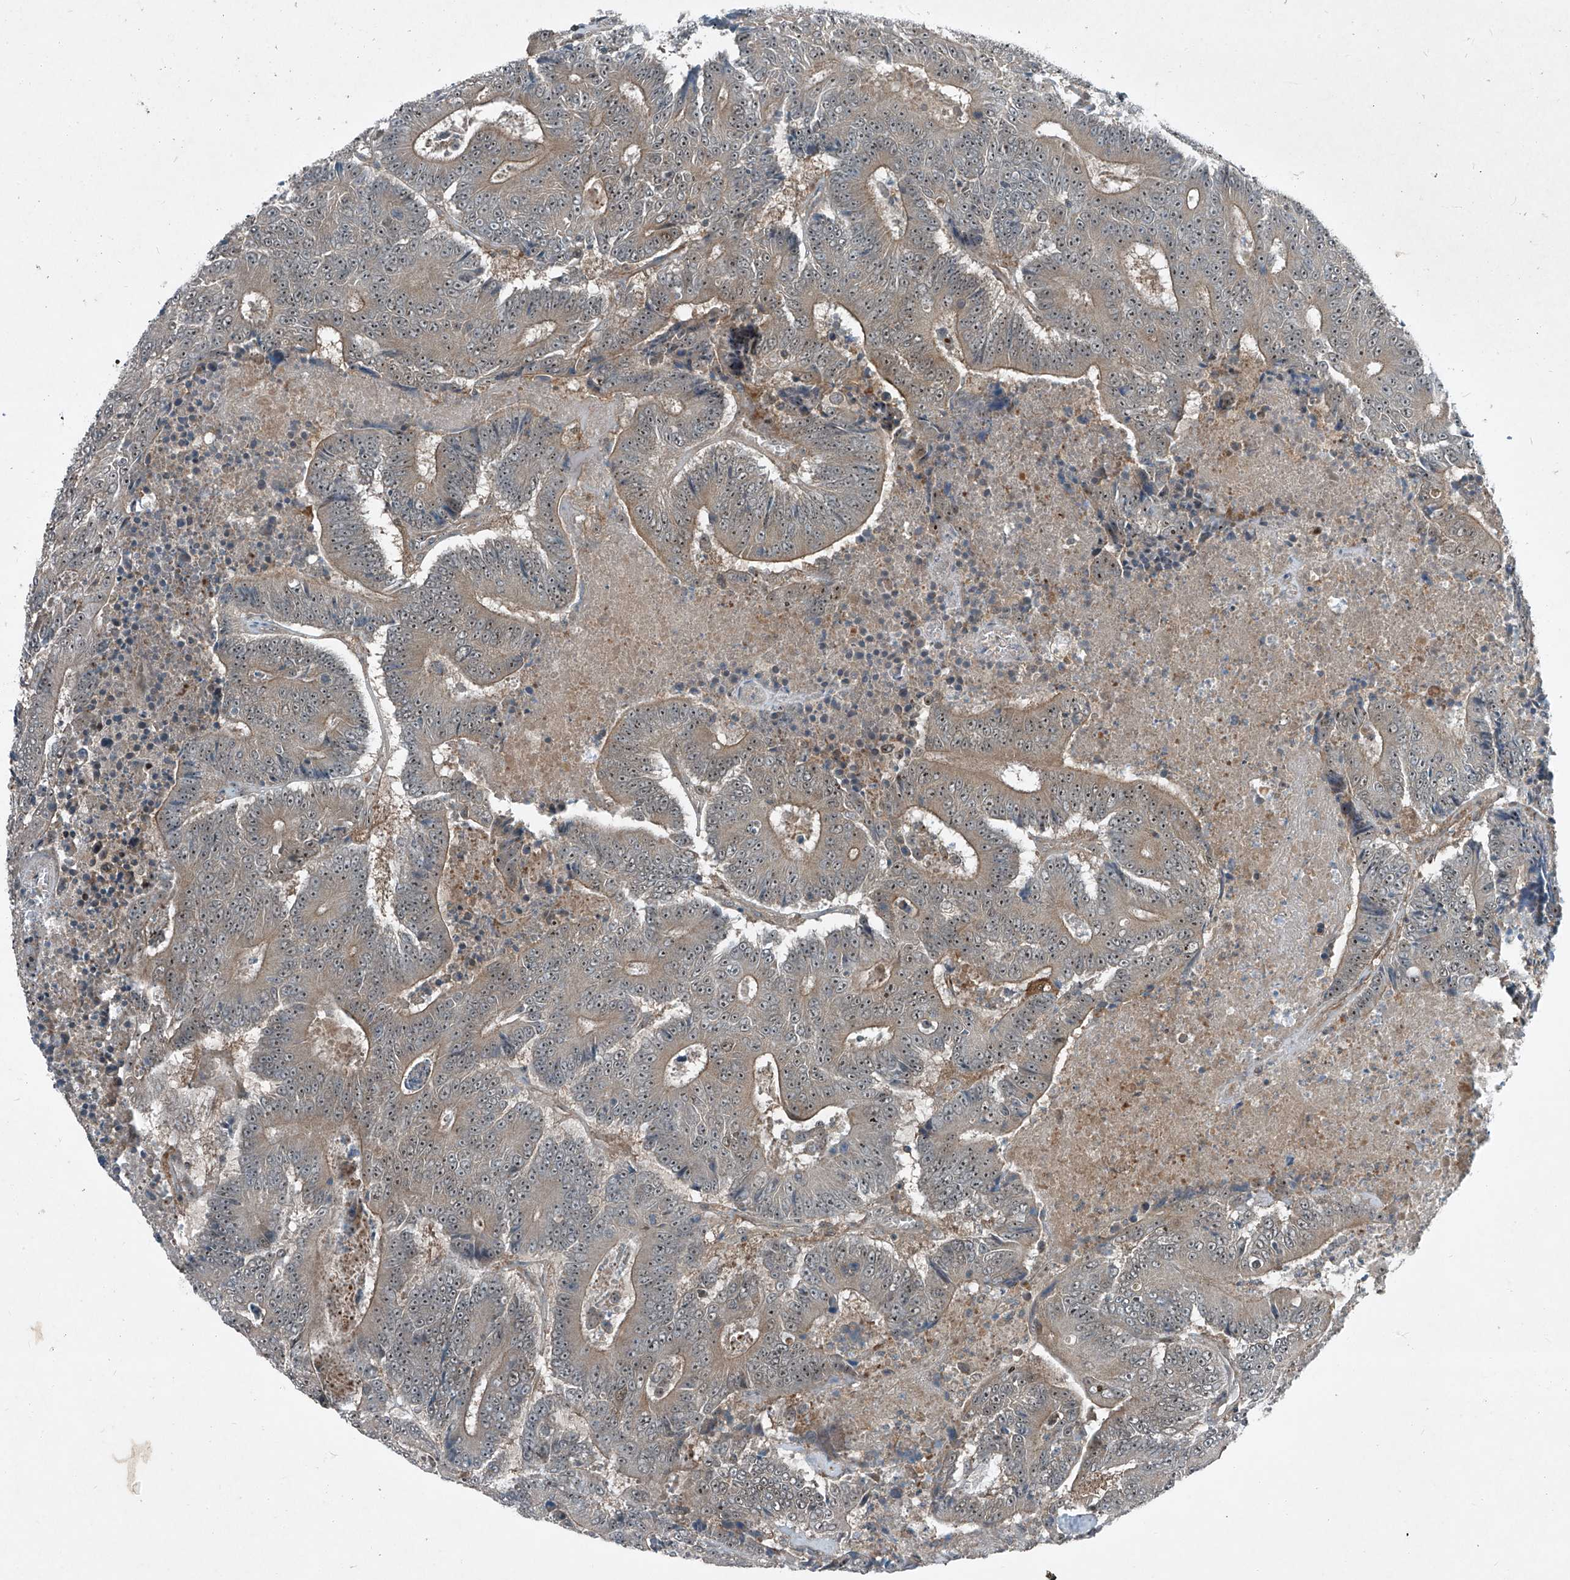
{"staining": {"intensity": "weak", "quantity": "<25%", "location": "cytoplasmic/membranous,nuclear"}, "tissue": "colorectal cancer", "cell_type": "Tumor cells", "image_type": "cancer", "snomed": [{"axis": "morphology", "description": "Adenocarcinoma, NOS"}, {"axis": "topography", "description": "Colon"}], "caption": "This is an immunohistochemistry (IHC) photomicrograph of human colorectal cancer. There is no staining in tumor cells.", "gene": "PPCS", "patient": {"sex": "male", "age": 83}}